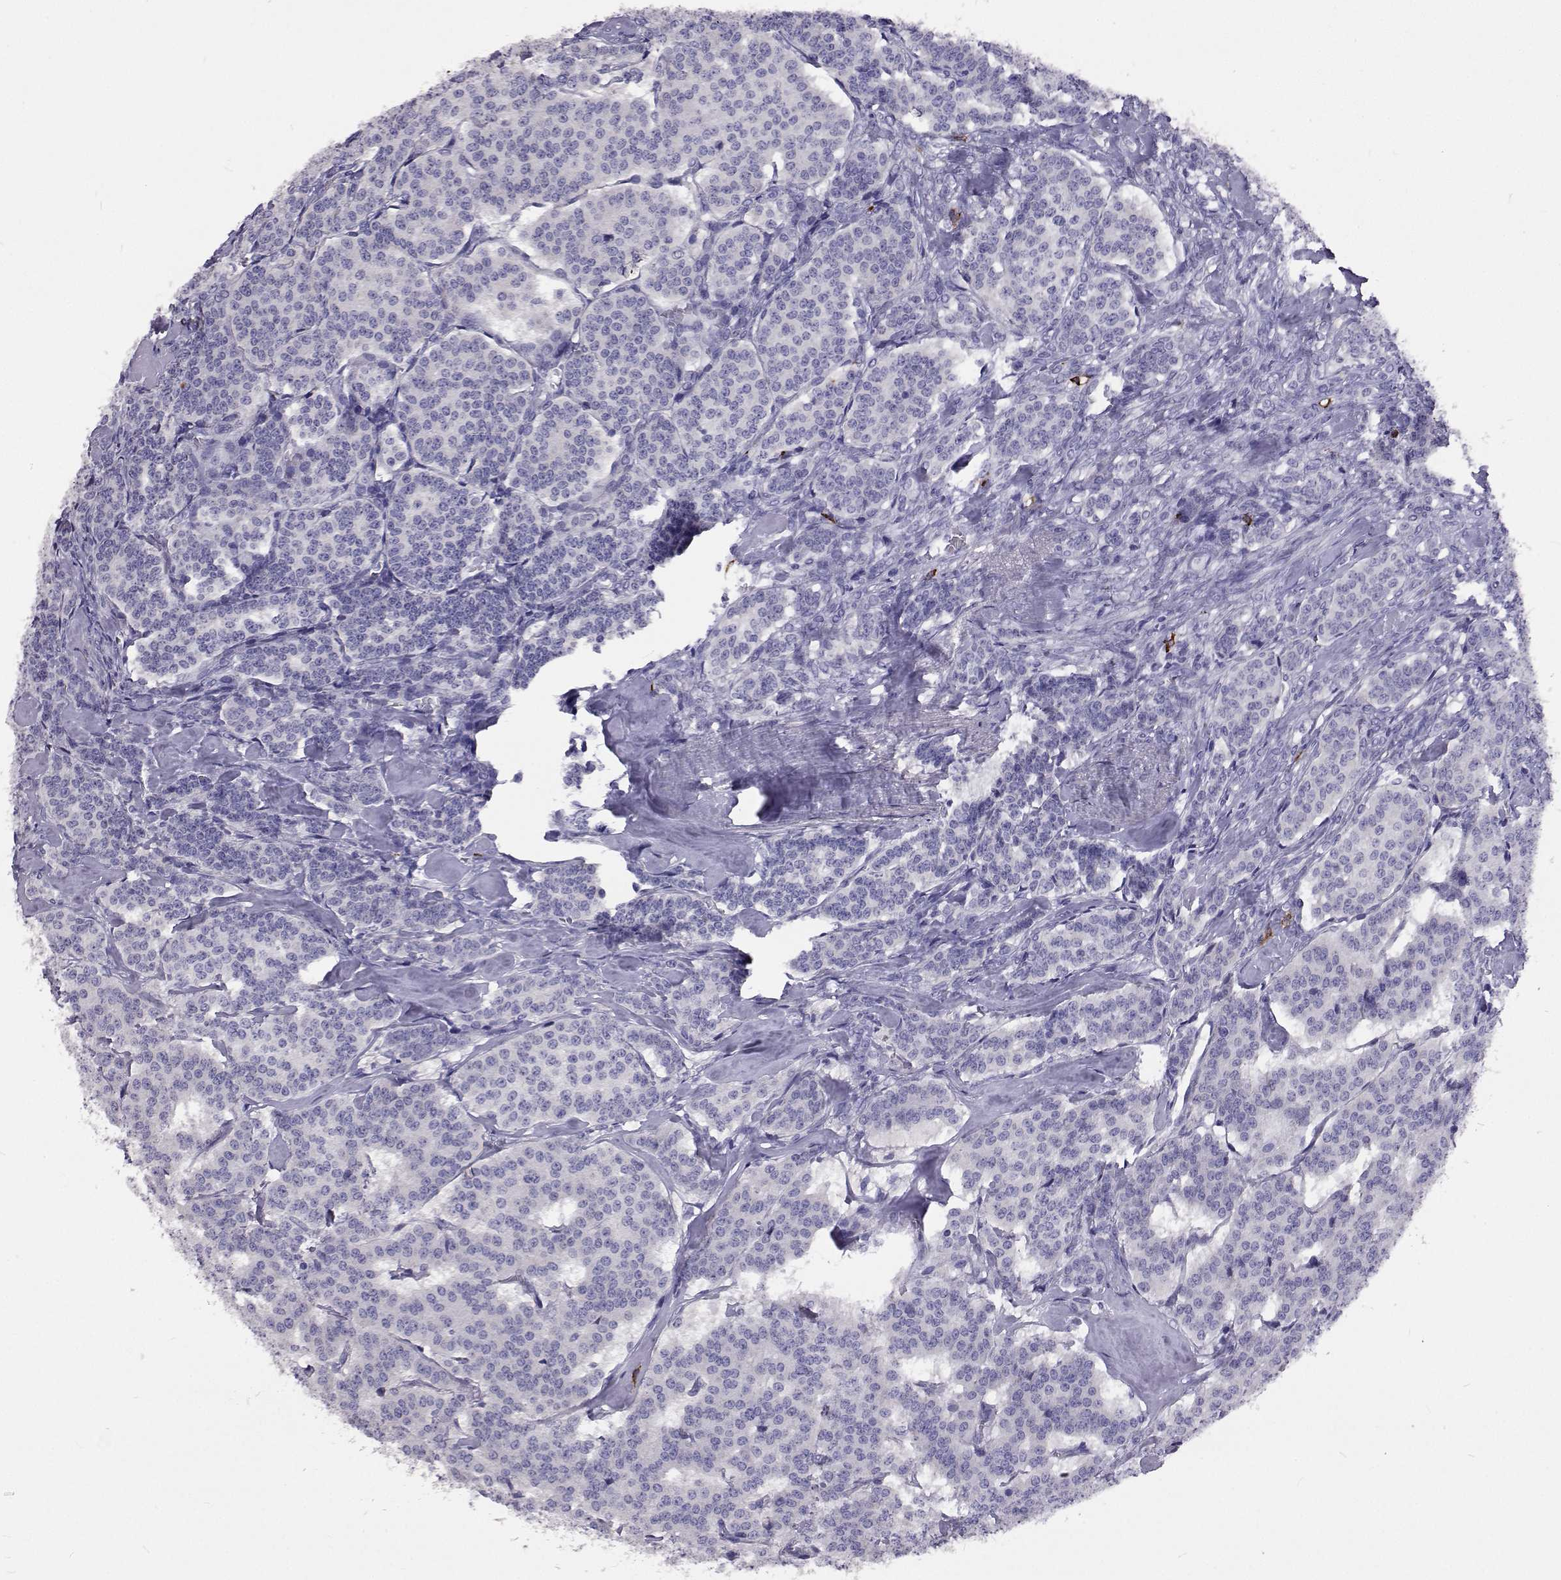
{"staining": {"intensity": "negative", "quantity": "none", "location": "none"}, "tissue": "carcinoid", "cell_type": "Tumor cells", "image_type": "cancer", "snomed": [{"axis": "morphology", "description": "Carcinoid, malignant, NOS"}, {"axis": "topography", "description": "Lung"}], "caption": "Carcinoid stained for a protein using IHC demonstrates no staining tumor cells.", "gene": "CFAP44", "patient": {"sex": "female", "age": 46}}